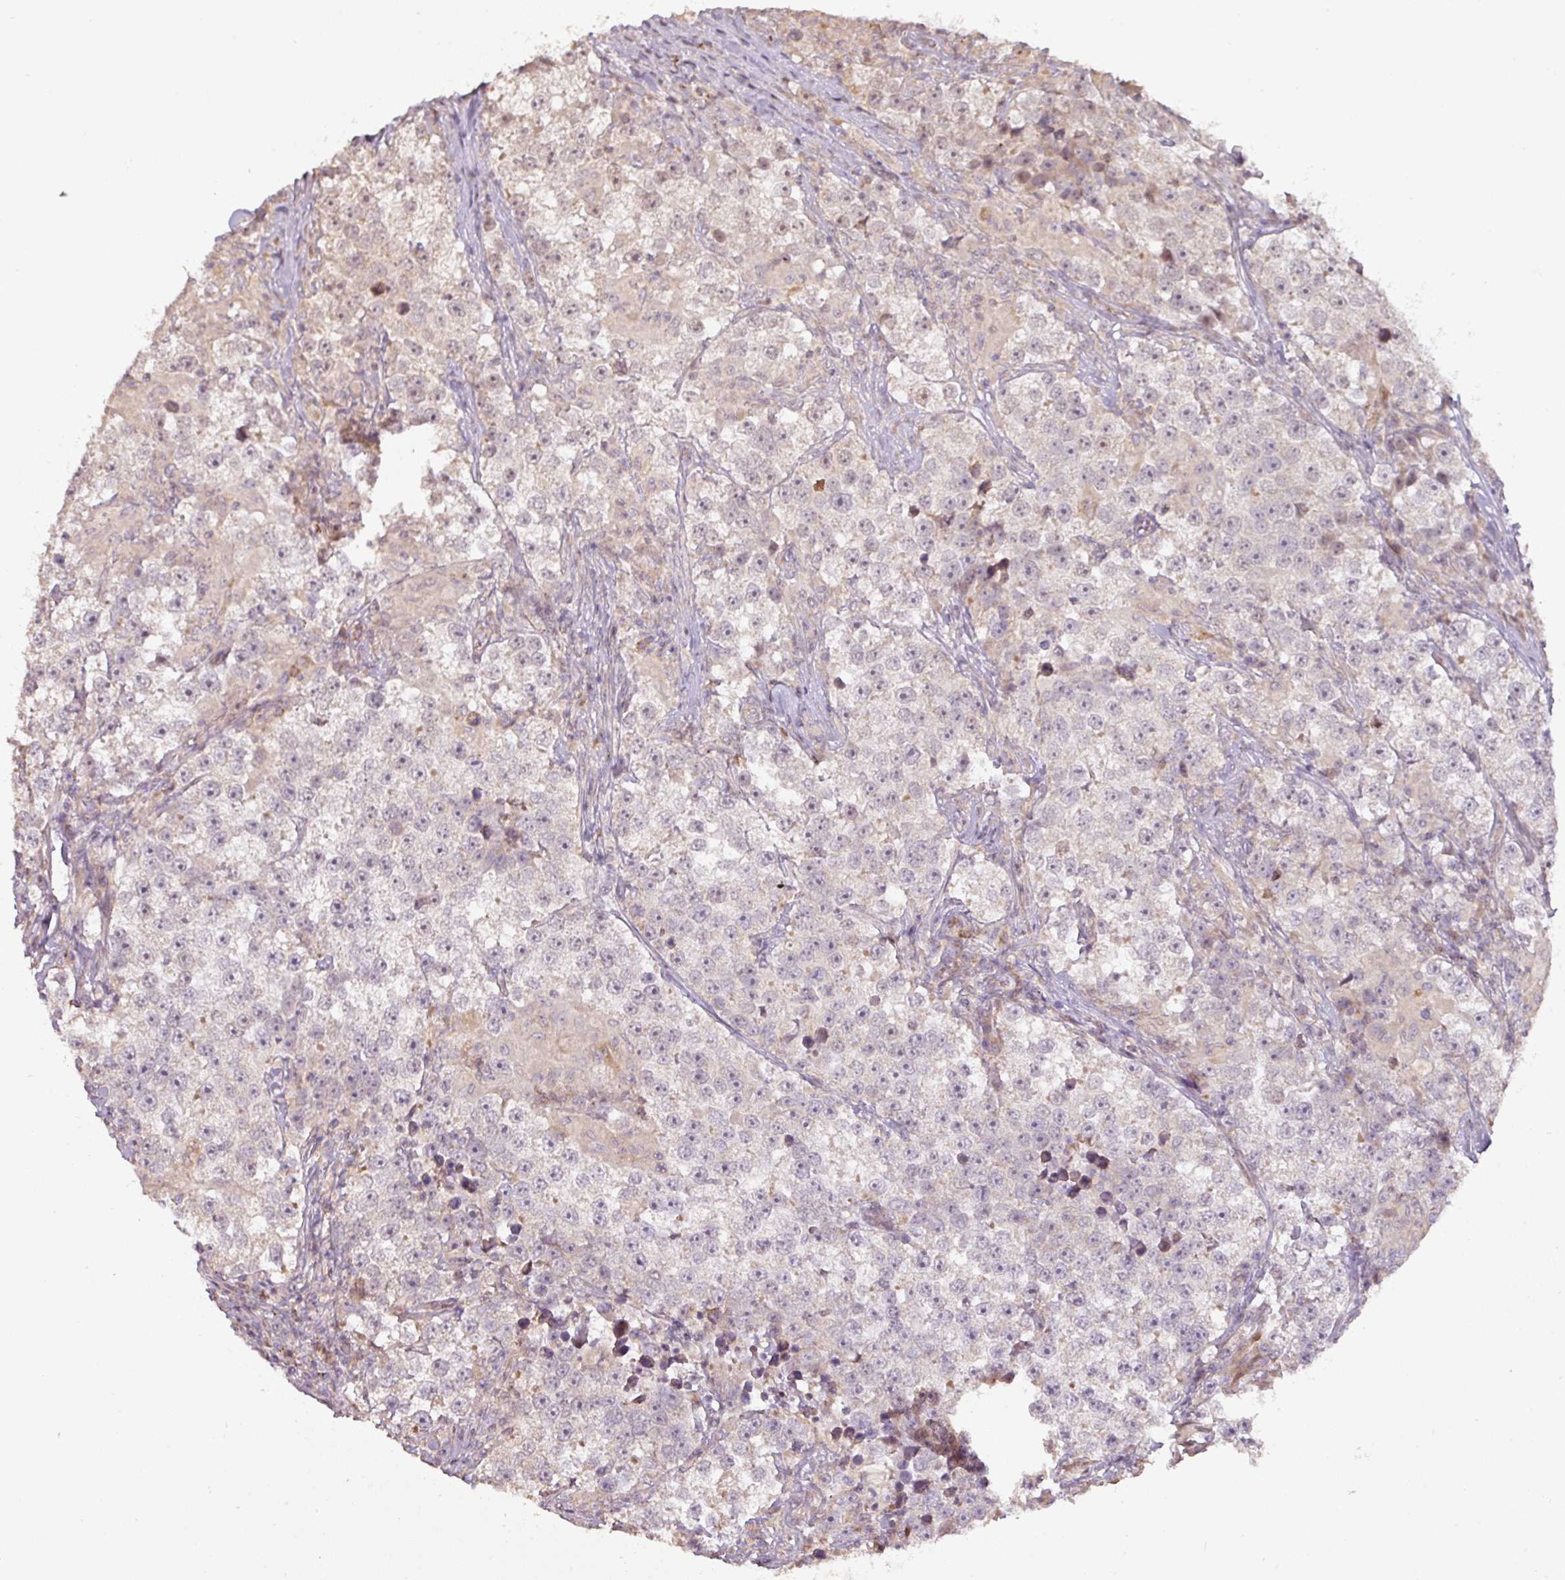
{"staining": {"intensity": "negative", "quantity": "none", "location": "none"}, "tissue": "testis cancer", "cell_type": "Tumor cells", "image_type": "cancer", "snomed": [{"axis": "morphology", "description": "Seminoma, NOS"}, {"axis": "topography", "description": "Testis"}], "caption": "The immunohistochemistry micrograph has no significant expression in tumor cells of testis cancer tissue.", "gene": "CXCR5", "patient": {"sex": "male", "age": 46}}